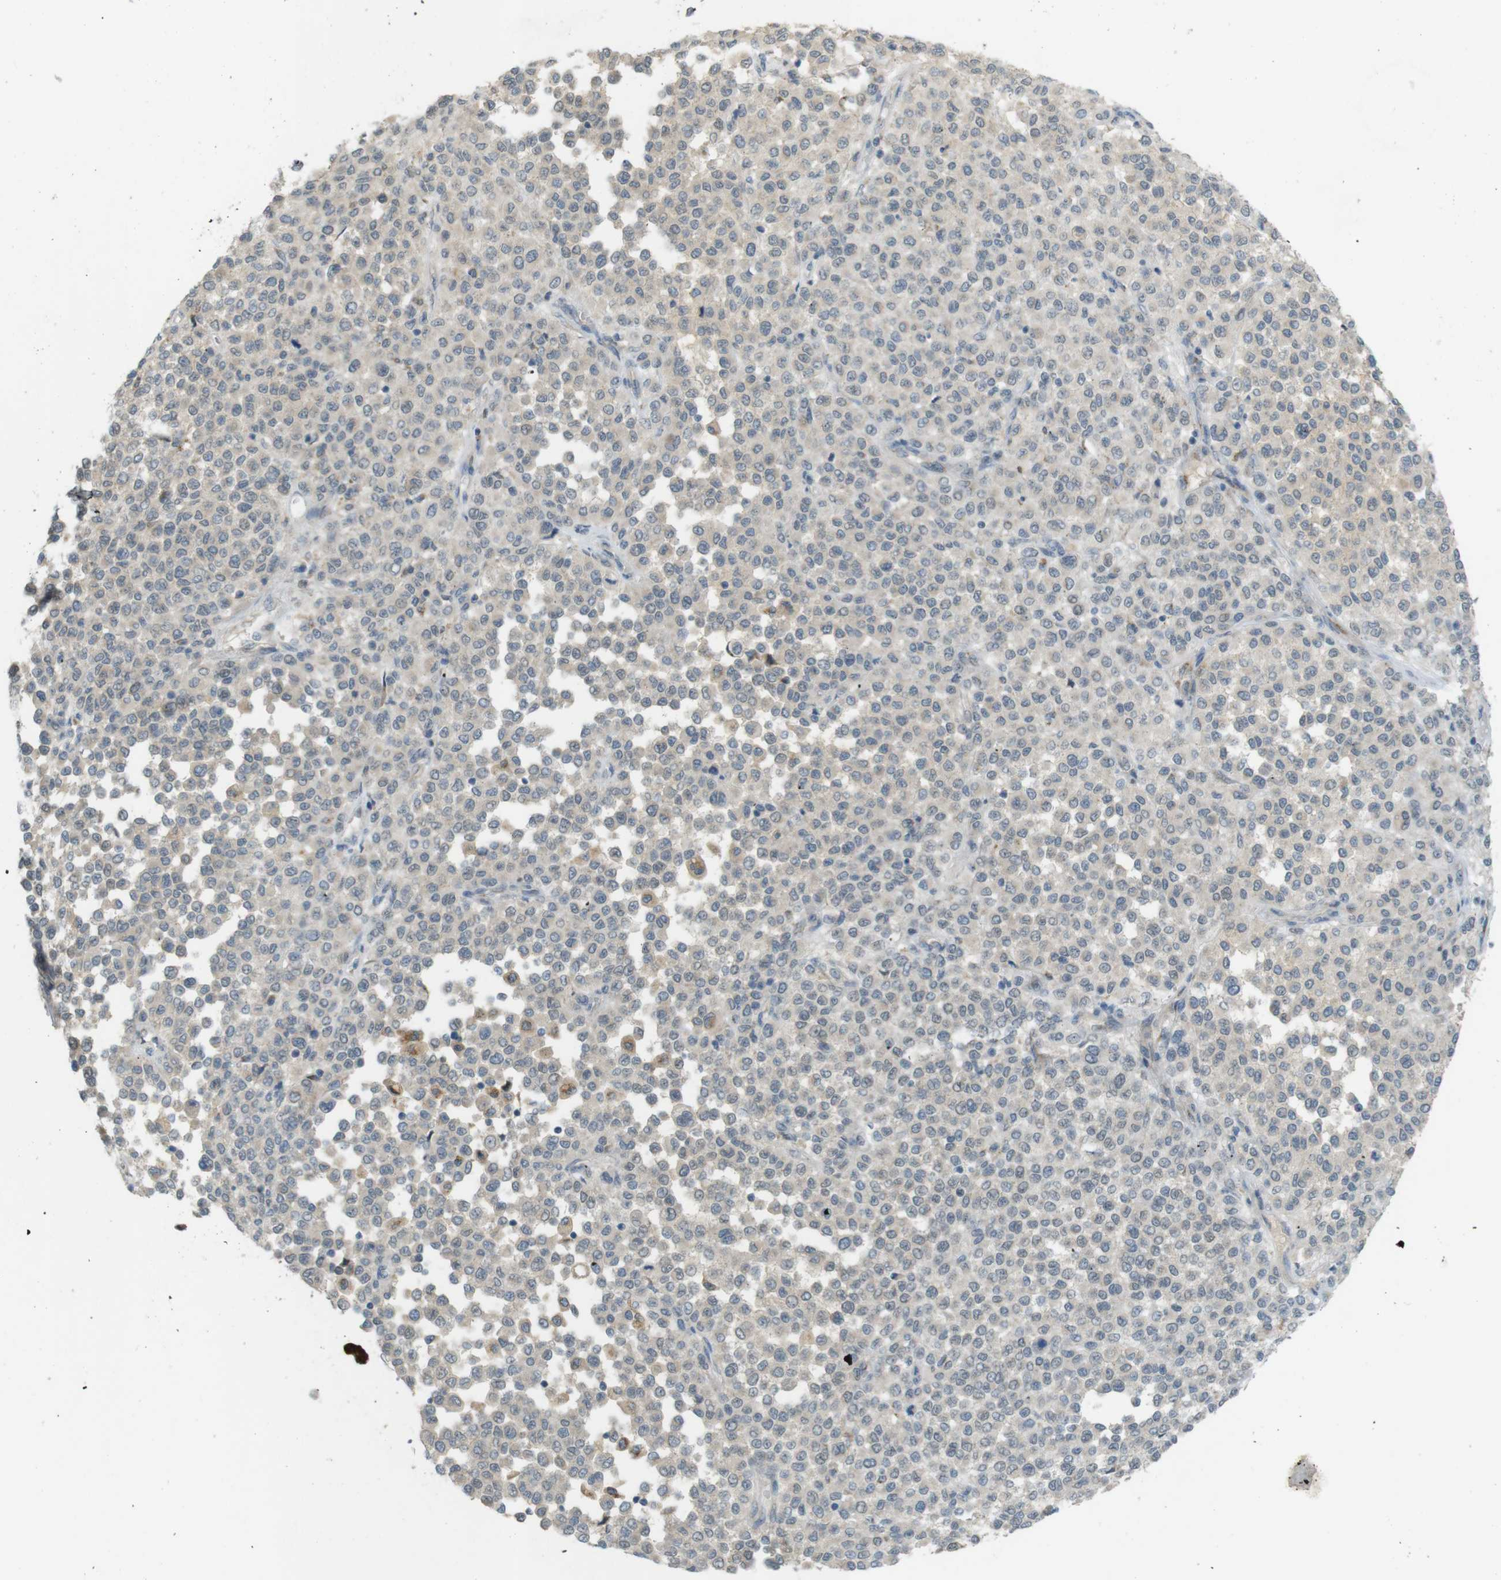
{"staining": {"intensity": "moderate", "quantity": "<25%", "location": "cytoplasmic/membranous"}, "tissue": "melanoma", "cell_type": "Tumor cells", "image_type": "cancer", "snomed": [{"axis": "morphology", "description": "Malignant melanoma, Metastatic site"}, {"axis": "topography", "description": "Pancreas"}], "caption": "Human melanoma stained with a protein marker demonstrates moderate staining in tumor cells.", "gene": "UGT8", "patient": {"sex": "female", "age": 30}}